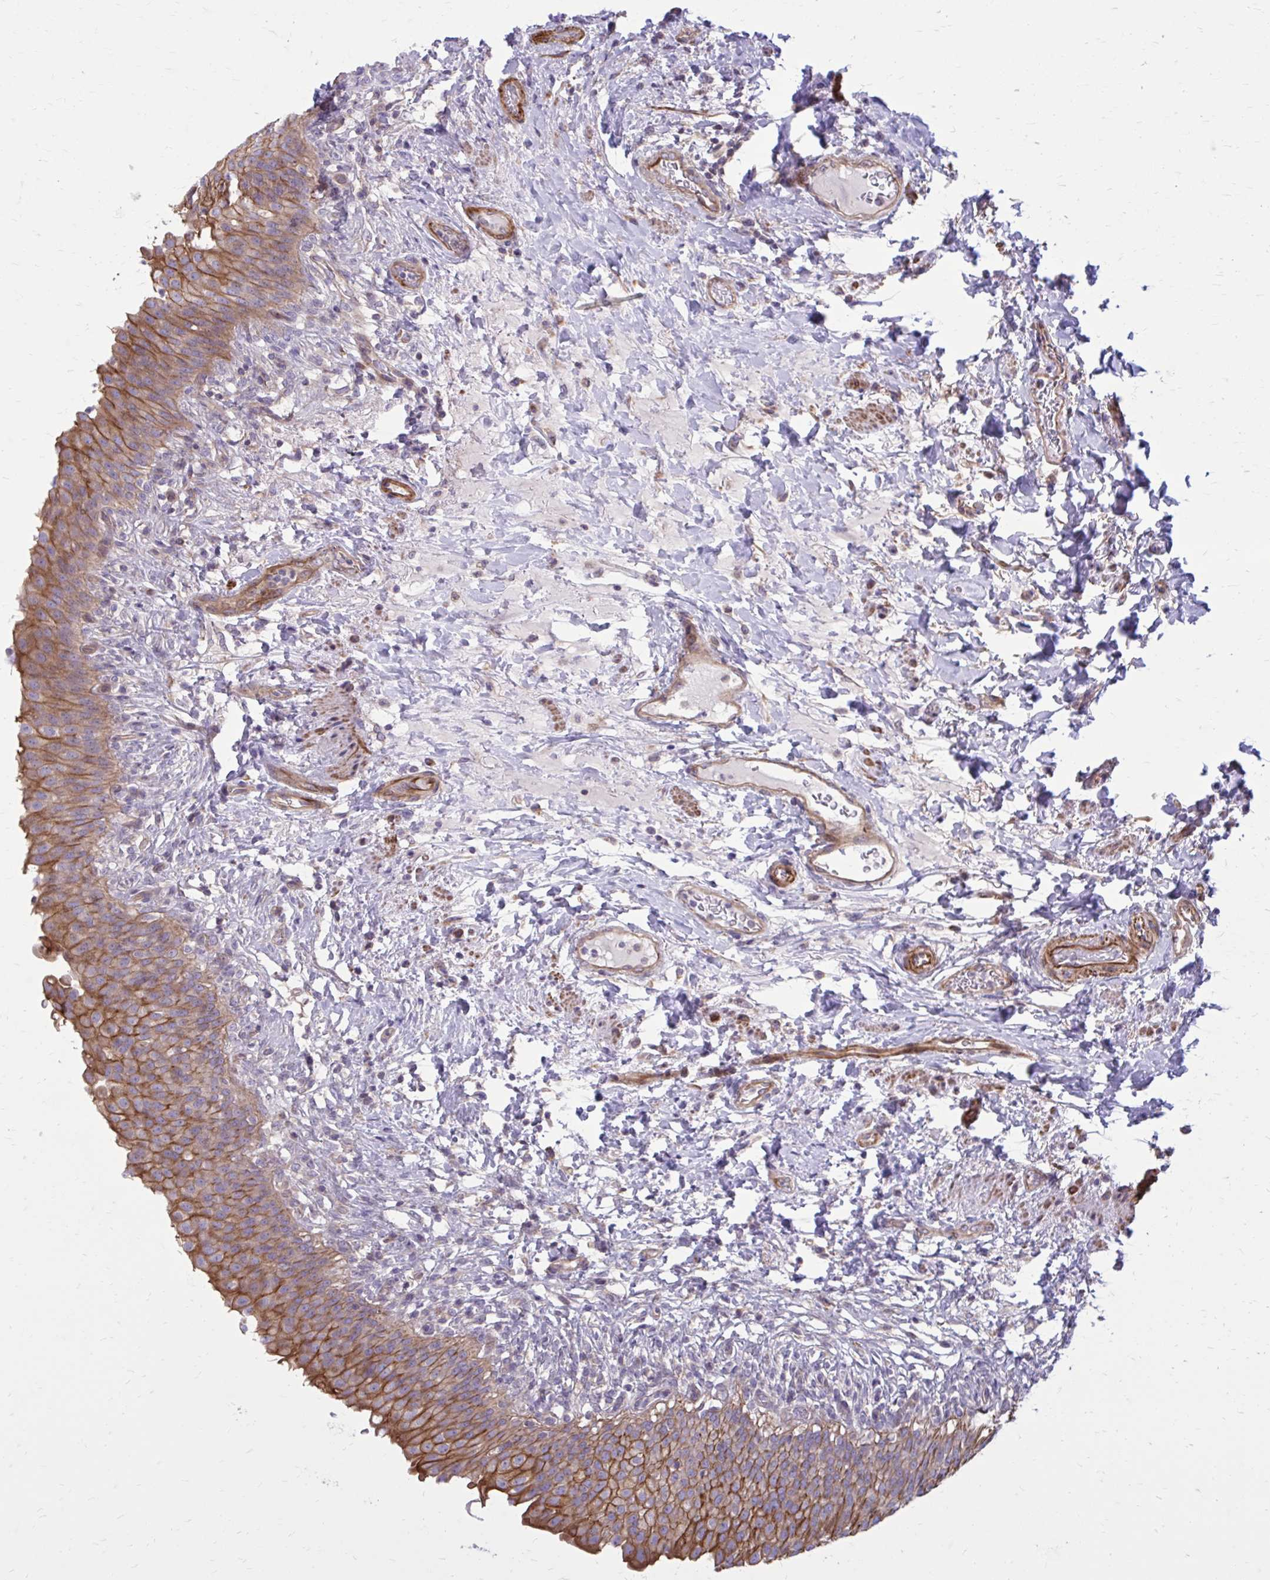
{"staining": {"intensity": "strong", "quantity": "25%-75%", "location": "cytoplasmic/membranous"}, "tissue": "urinary bladder", "cell_type": "Urothelial cells", "image_type": "normal", "snomed": [{"axis": "morphology", "description": "Normal tissue, NOS"}, {"axis": "topography", "description": "Urinary bladder"}, {"axis": "topography", "description": "Peripheral nerve tissue"}], "caption": "Immunohistochemical staining of normal urinary bladder demonstrates 25%-75% levels of strong cytoplasmic/membranous protein staining in about 25%-75% of urothelial cells. Nuclei are stained in blue.", "gene": "FAP", "patient": {"sex": "female", "age": 60}}